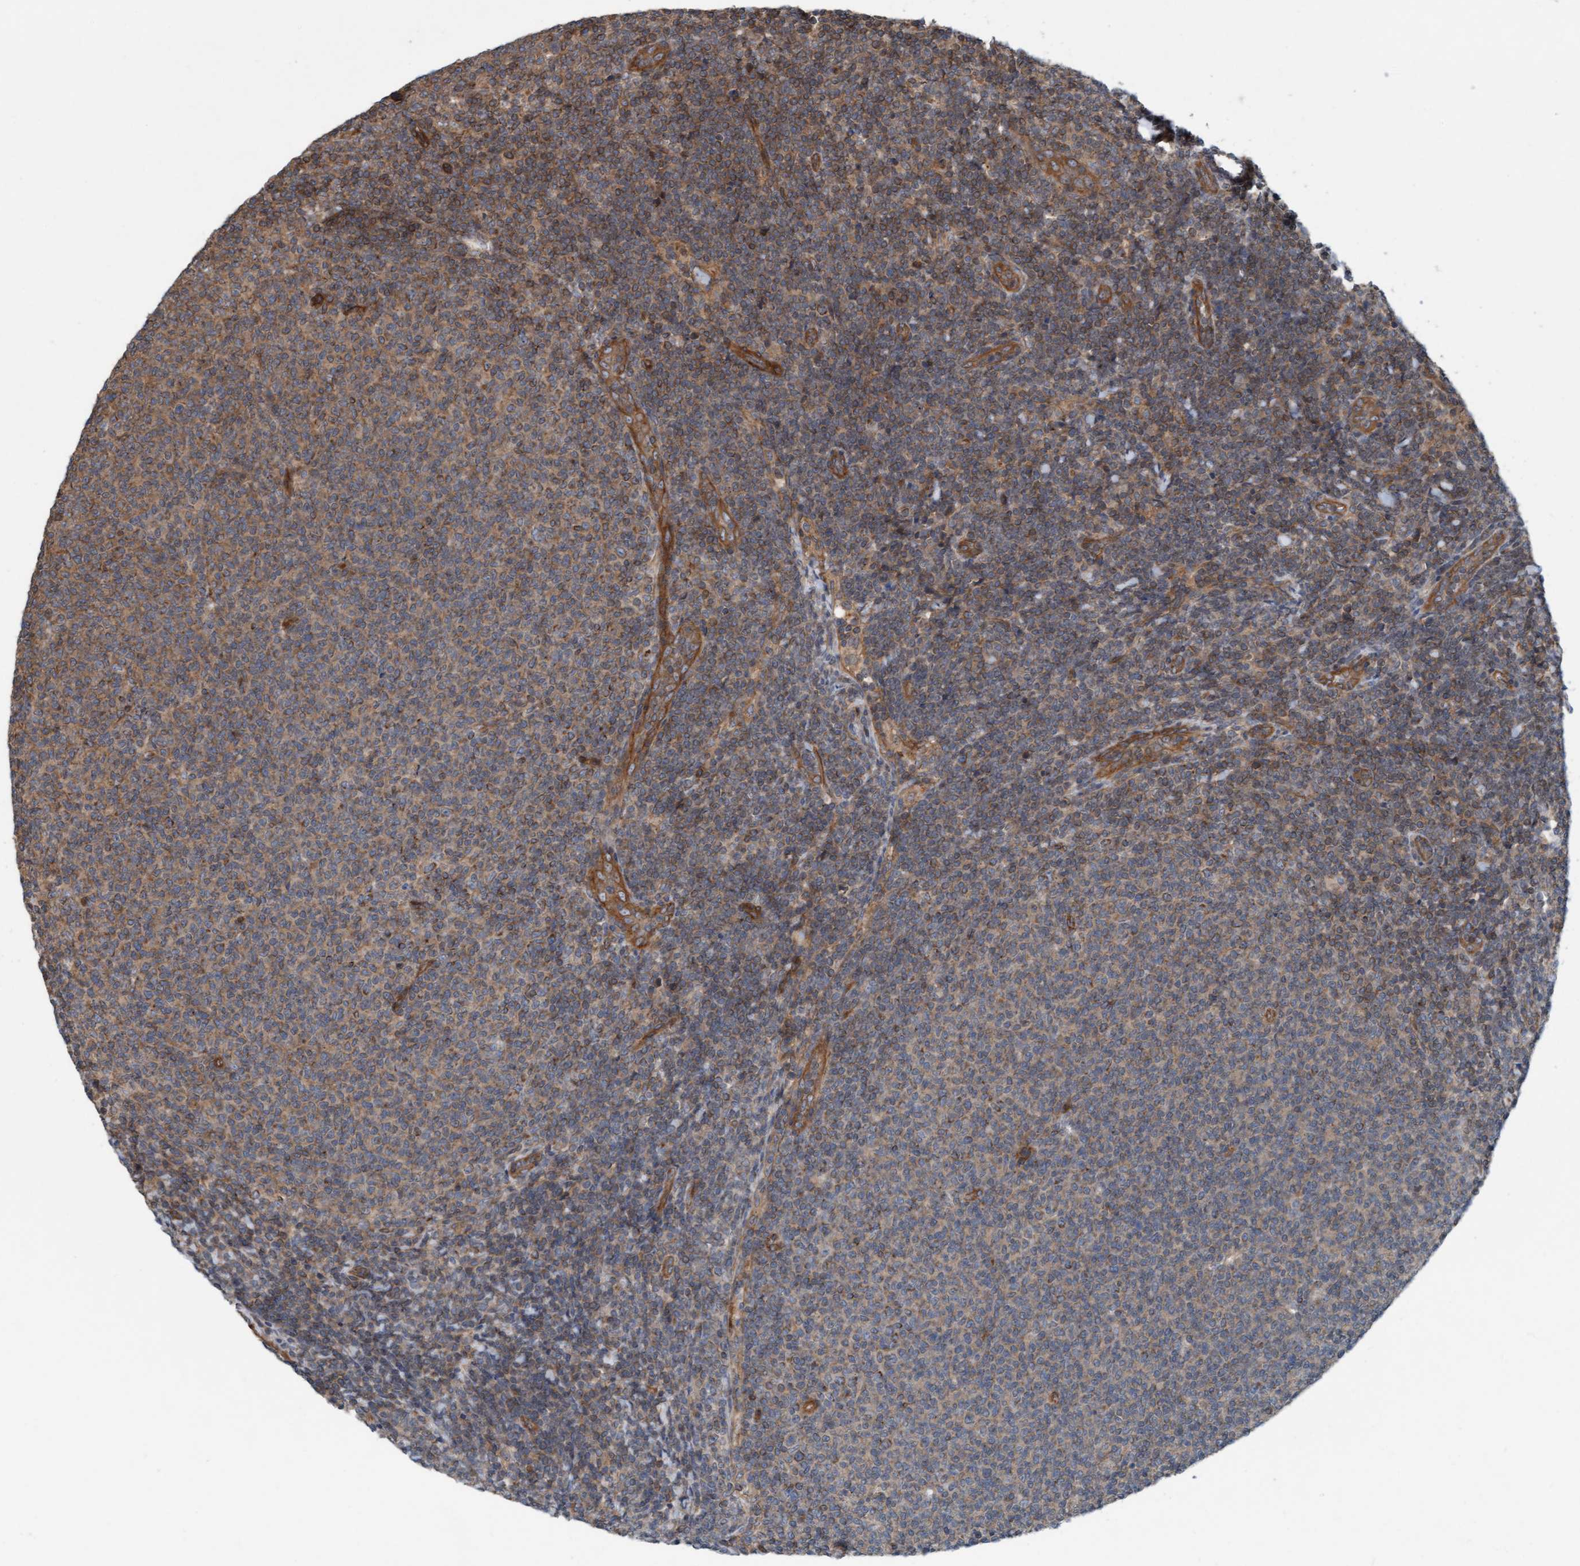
{"staining": {"intensity": "weak", "quantity": ">75%", "location": "cytoplasmic/membranous"}, "tissue": "lymphoma", "cell_type": "Tumor cells", "image_type": "cancer", "snomed": [{"axis": "morphology", "description": "Malignant lymphoma, non-Hodgkin's type, Low grade"}, {"axis": "topography", "description": "Lymph node"}], "caption": "Weak cytoplasmic/membranous positivity is identified in about >75% of tumor cells in malignant lymphoma, non-Hodgkin's type (low-grade).", "gene": "ERAL1", "patient": {"sex": "male", "age": 66}}